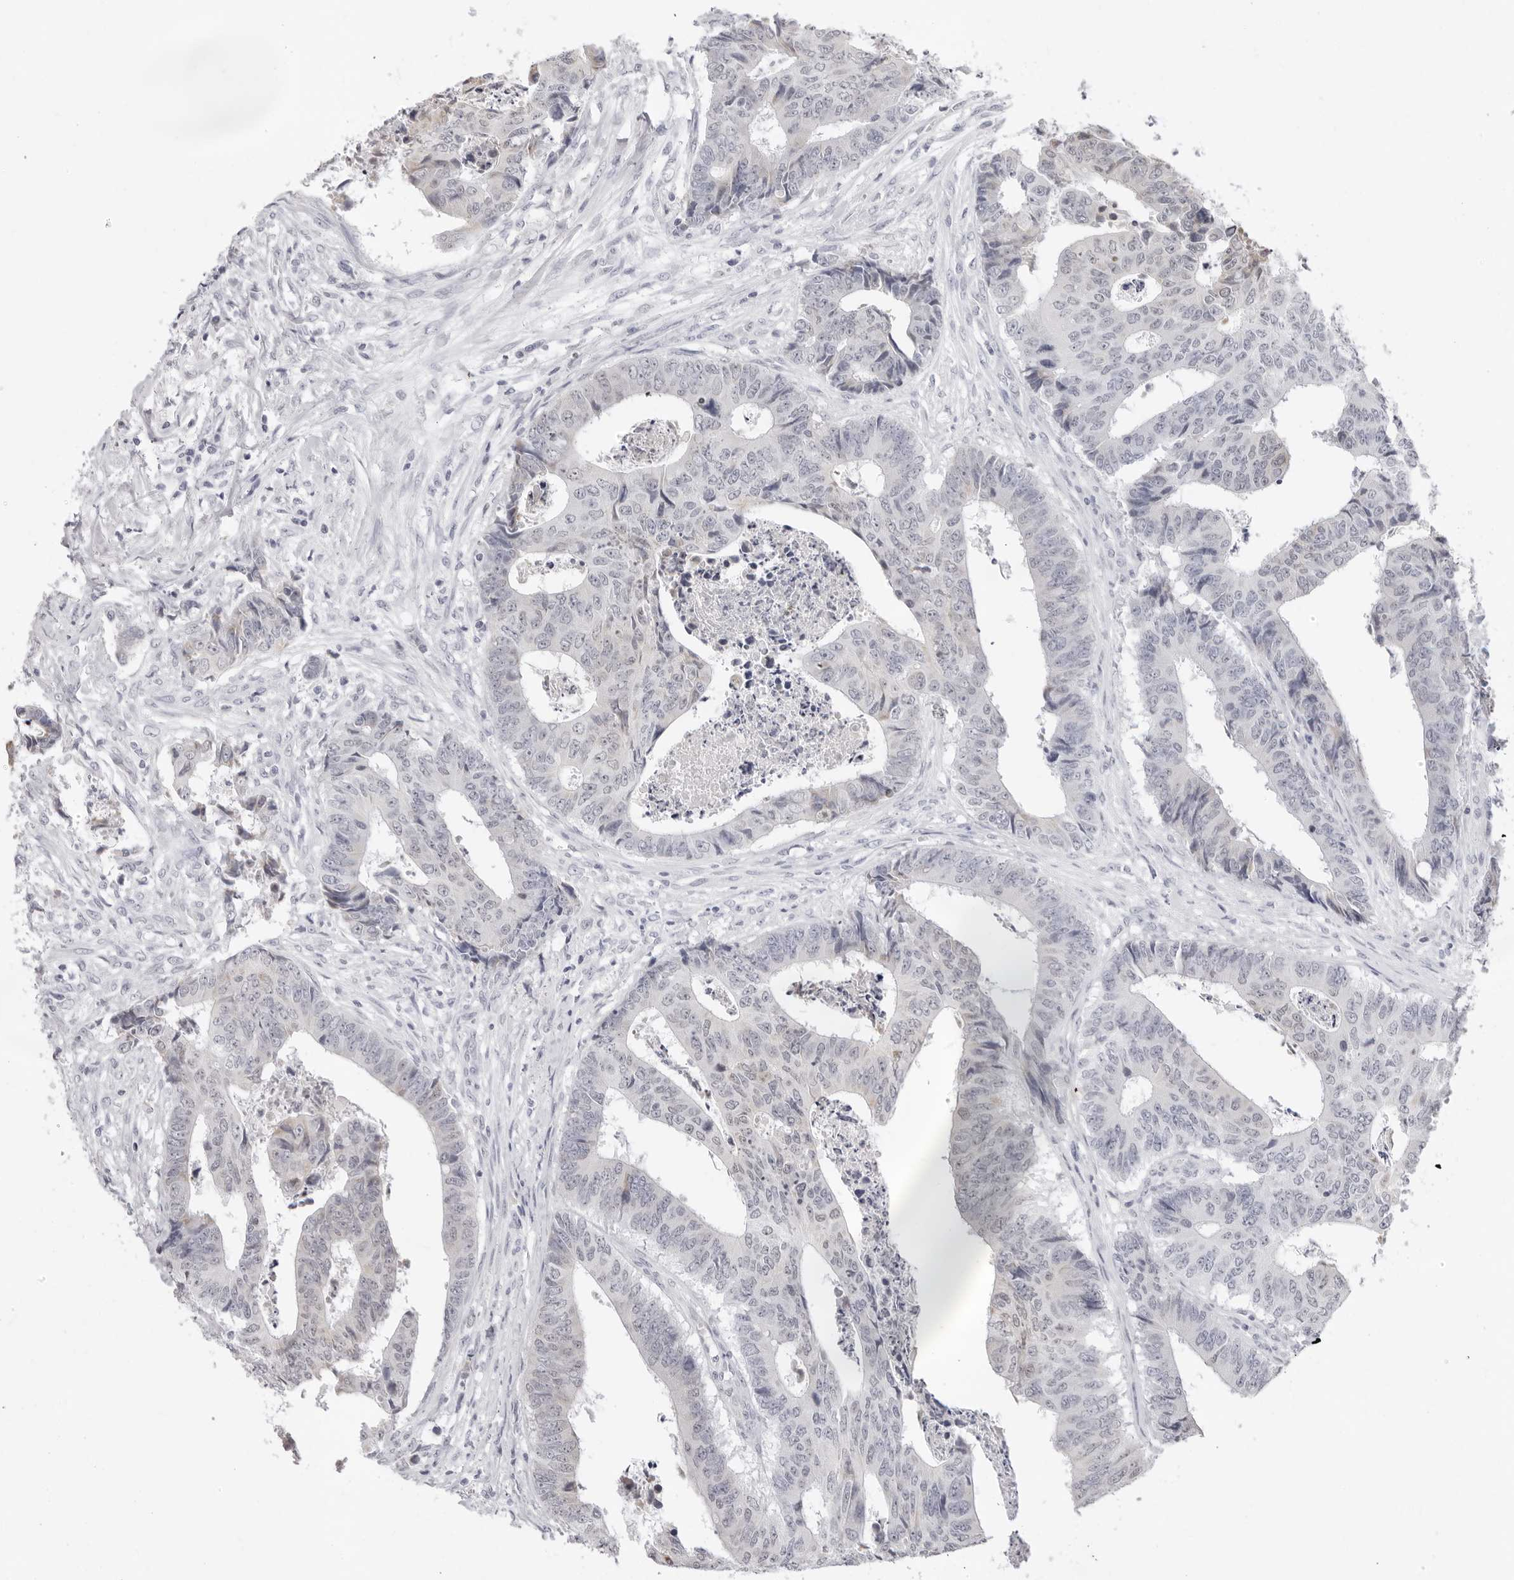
{"staining": {"intensity": "negative", "quantity": "none", "location": "none"}, "tissue": "colorectal cancer", "cell_type": "Tumor cells", "image_type": "cancer", "snomed": [{"axis": "morphology", "description": "Adenocarcinoma, NOS"}, {"axis": "topography", "description": "Rectum"}], "caption": "Colorectal cancer (adenocarcinoma) was stained to show a protein in brown. There is no significant expression in tumor cells. (Stains: DAB immunohistochemistry with hematoxylin counter stain, Microscopy: brightfield microscopy at high magnification).", "gene": "FDPS", "patient": {"sex": "male", "age": 84}}